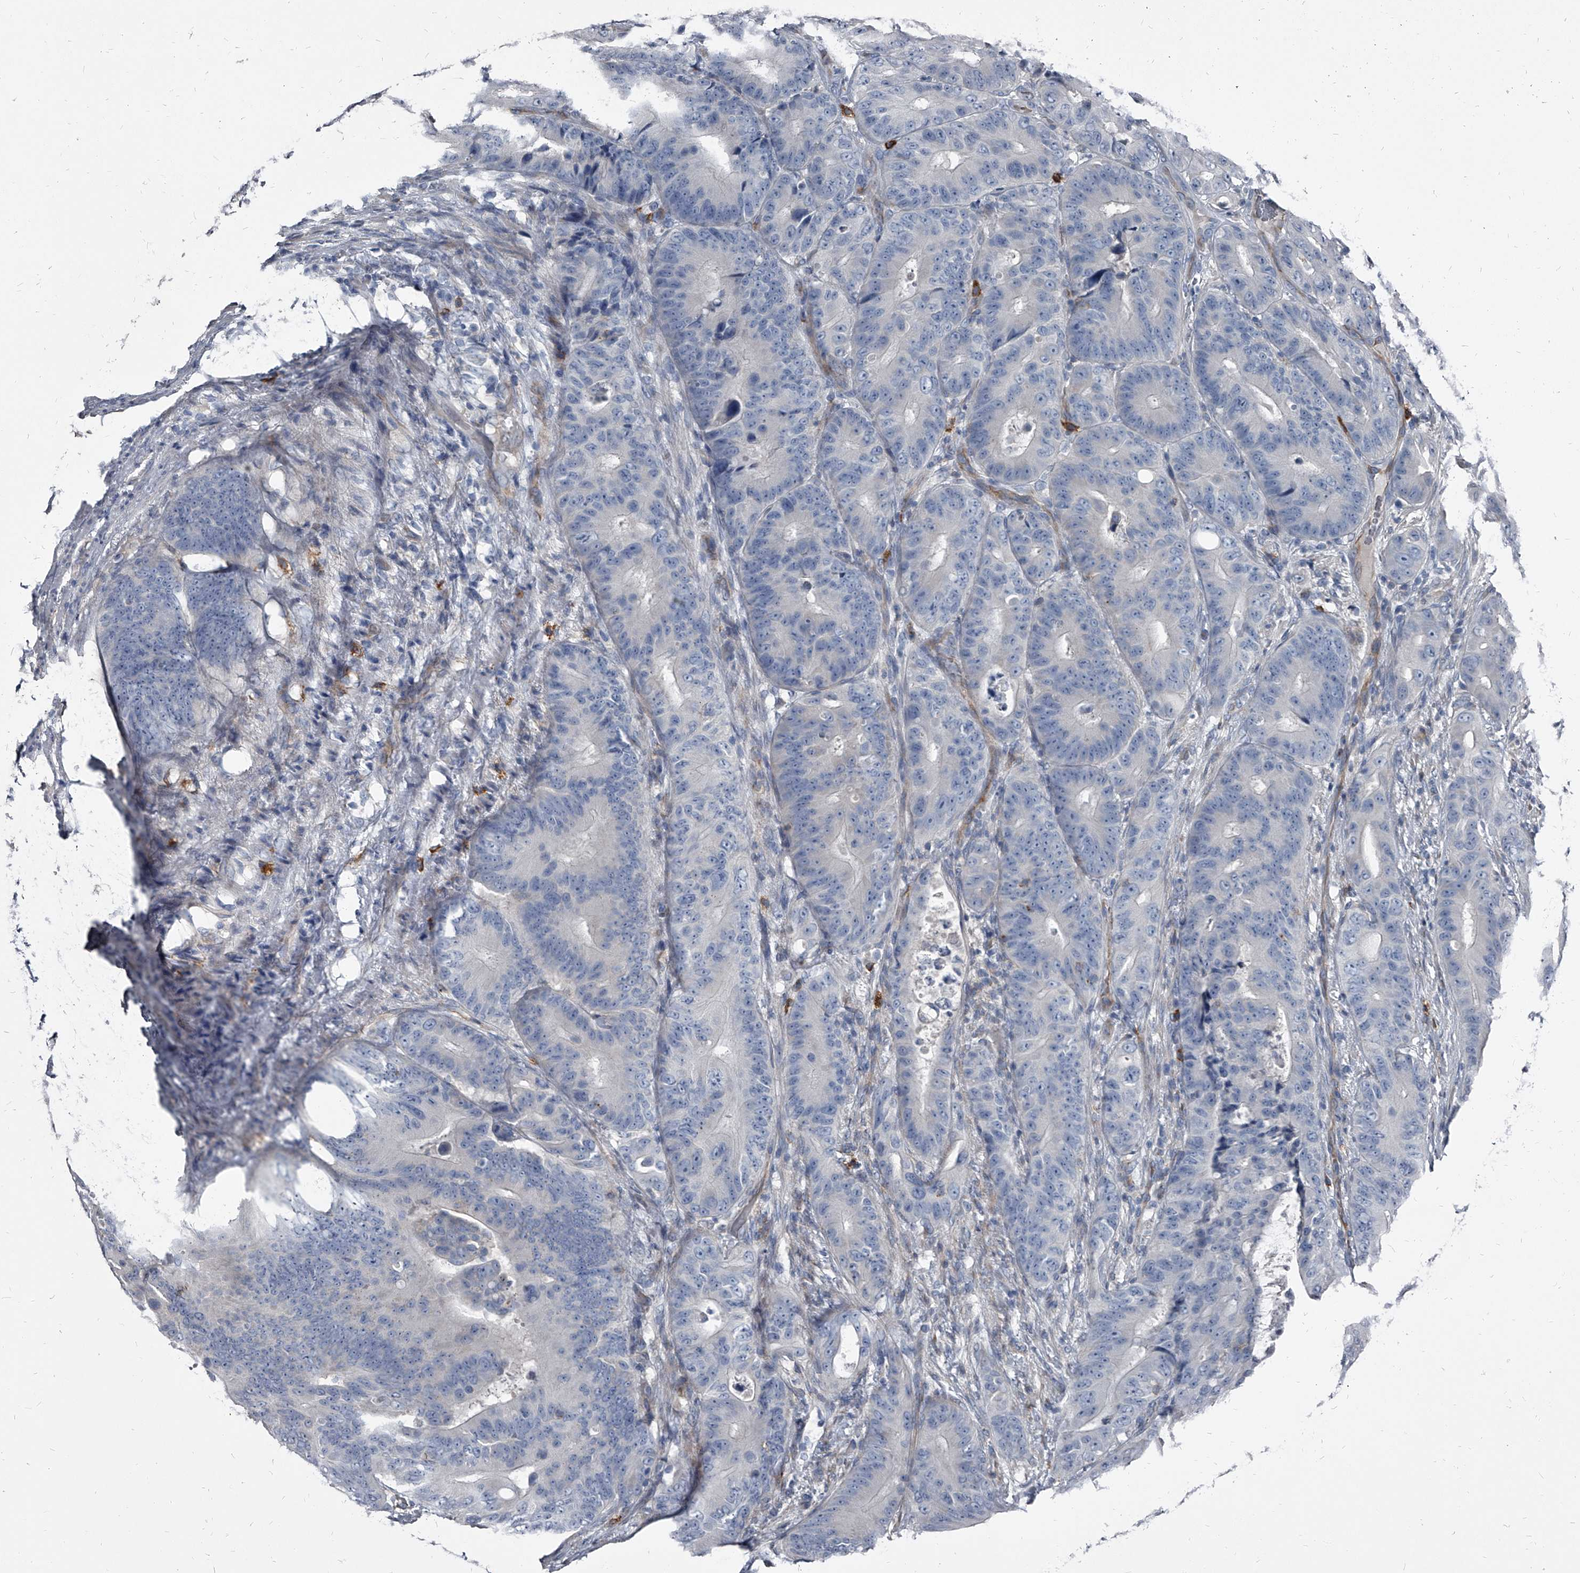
{"staining": {"intensity": "negative", "quantity": "none", "location": "none"}, "tissue": "colorectal cancer", "cell_type": "Tumor cells", "image_type": "cancer", "snomed": [{"axis": "morphology", "description": "Adenocarcinoma, NOS"}, {"axis": "topography", "description": "Colon"}], "caption": "This is an immunohistochemistry (IHC) micrograph of adenocarcinoma (colorectal). There is no staining in tumor cells.", "gene": "PGLYRP3", "patient": {"sex": "male", "age": 83}}